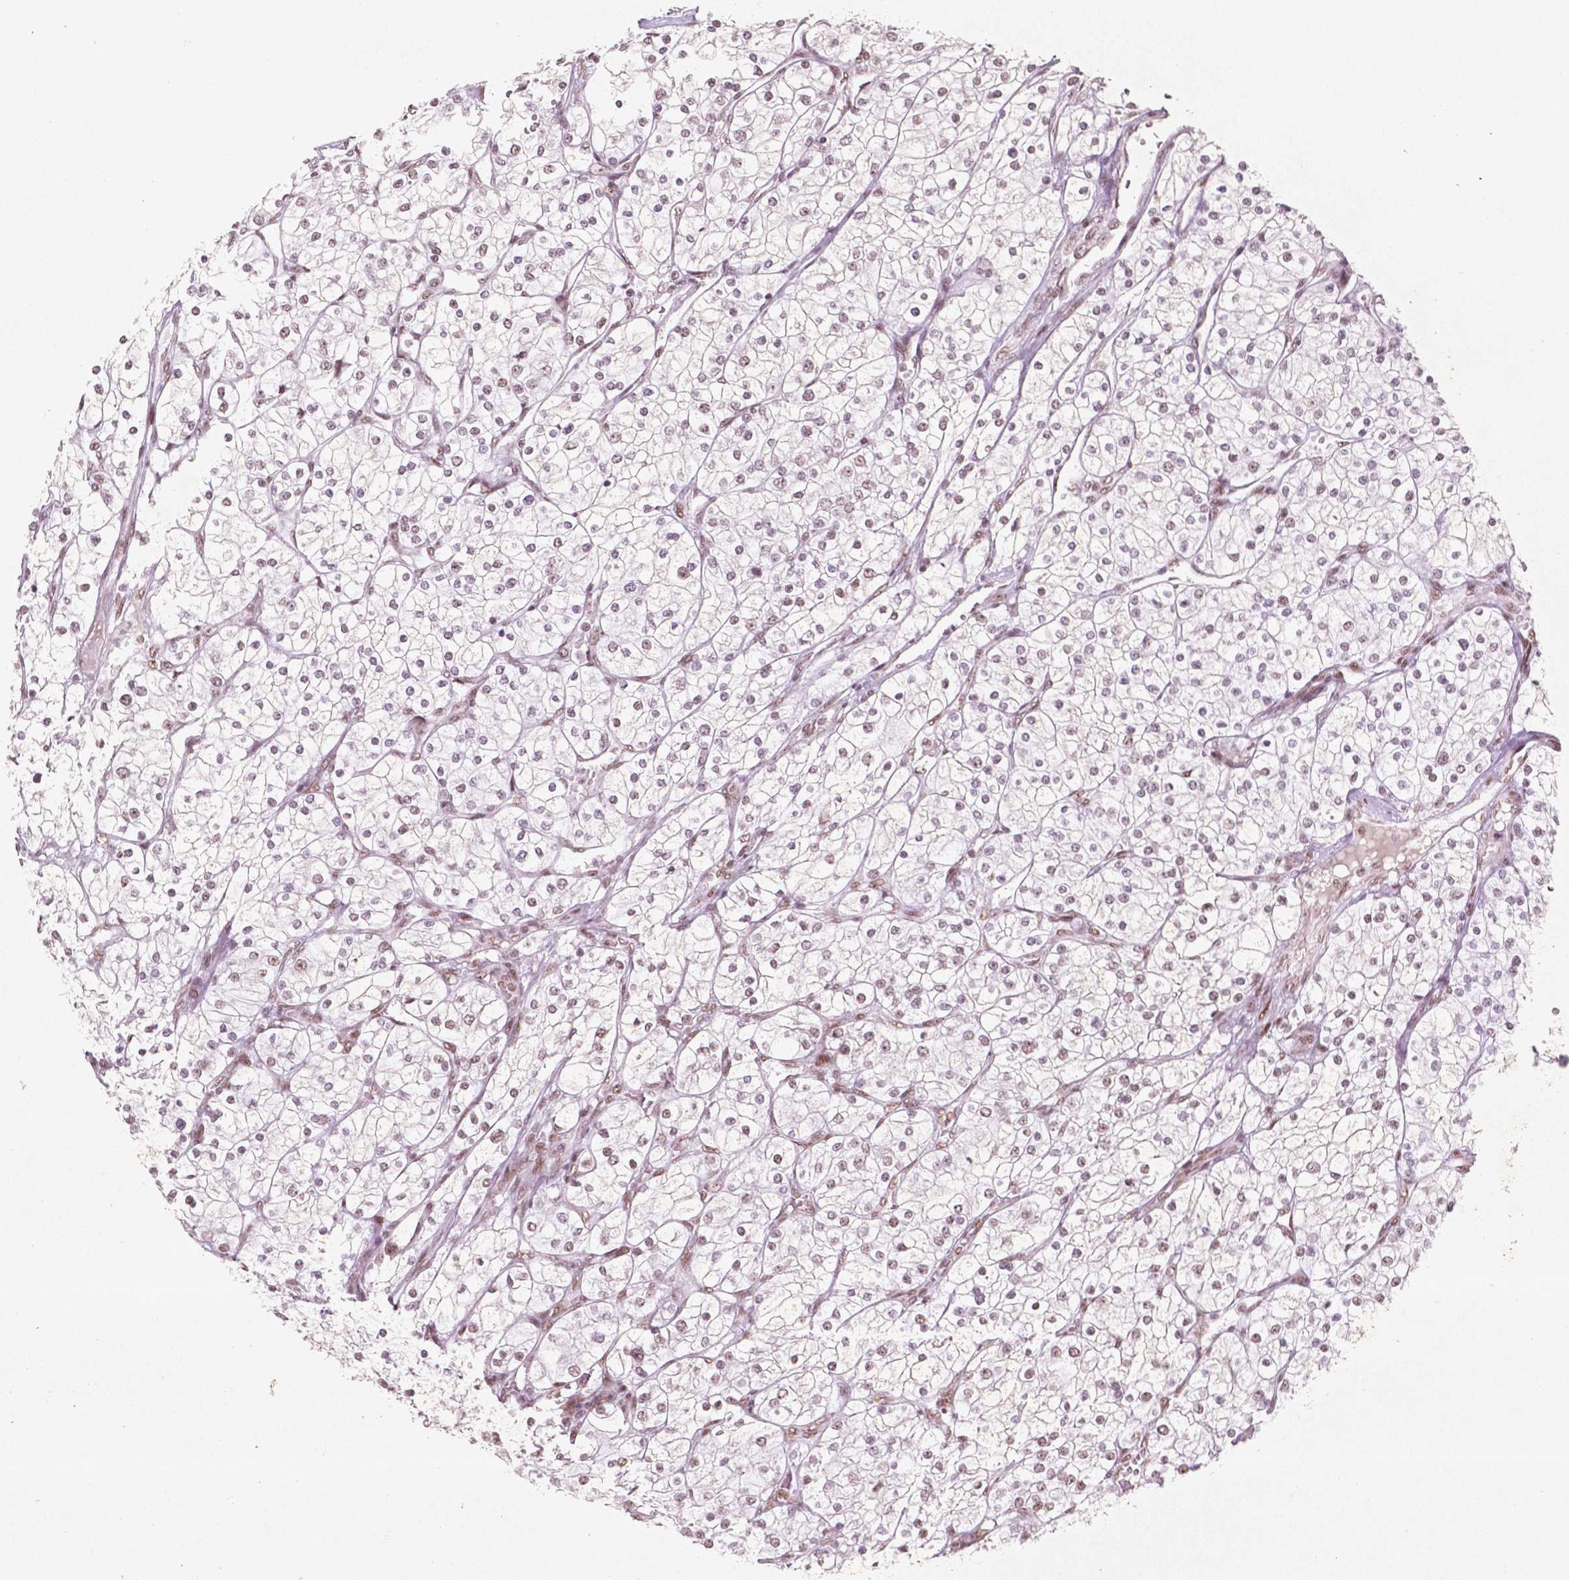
{"staining": {"intensity": "weak", "quantity": "25%-75%", "location": "nuclear"}, "tissue": "renal cancer", "cell_type": "Tumor cells", "image_type": "cancer", "snomed": [{"axis": "morphology", "description": "Adenocarcinoma, NOS"}, {"axis": "topography", "description": "Kidney"}], "caption": "High-magnification brightfield microscopy of adenocarcinoma (renal) stained with DAB (3,3'-diaminobenzidine) (brown) and counterstained with hematoxylin (blue). tumor cells exhibit weak nuclear expression is identified in about25%-75% of cells.", "gene": "HMG20B", "patient": {"sex": "male", "age": 80}}